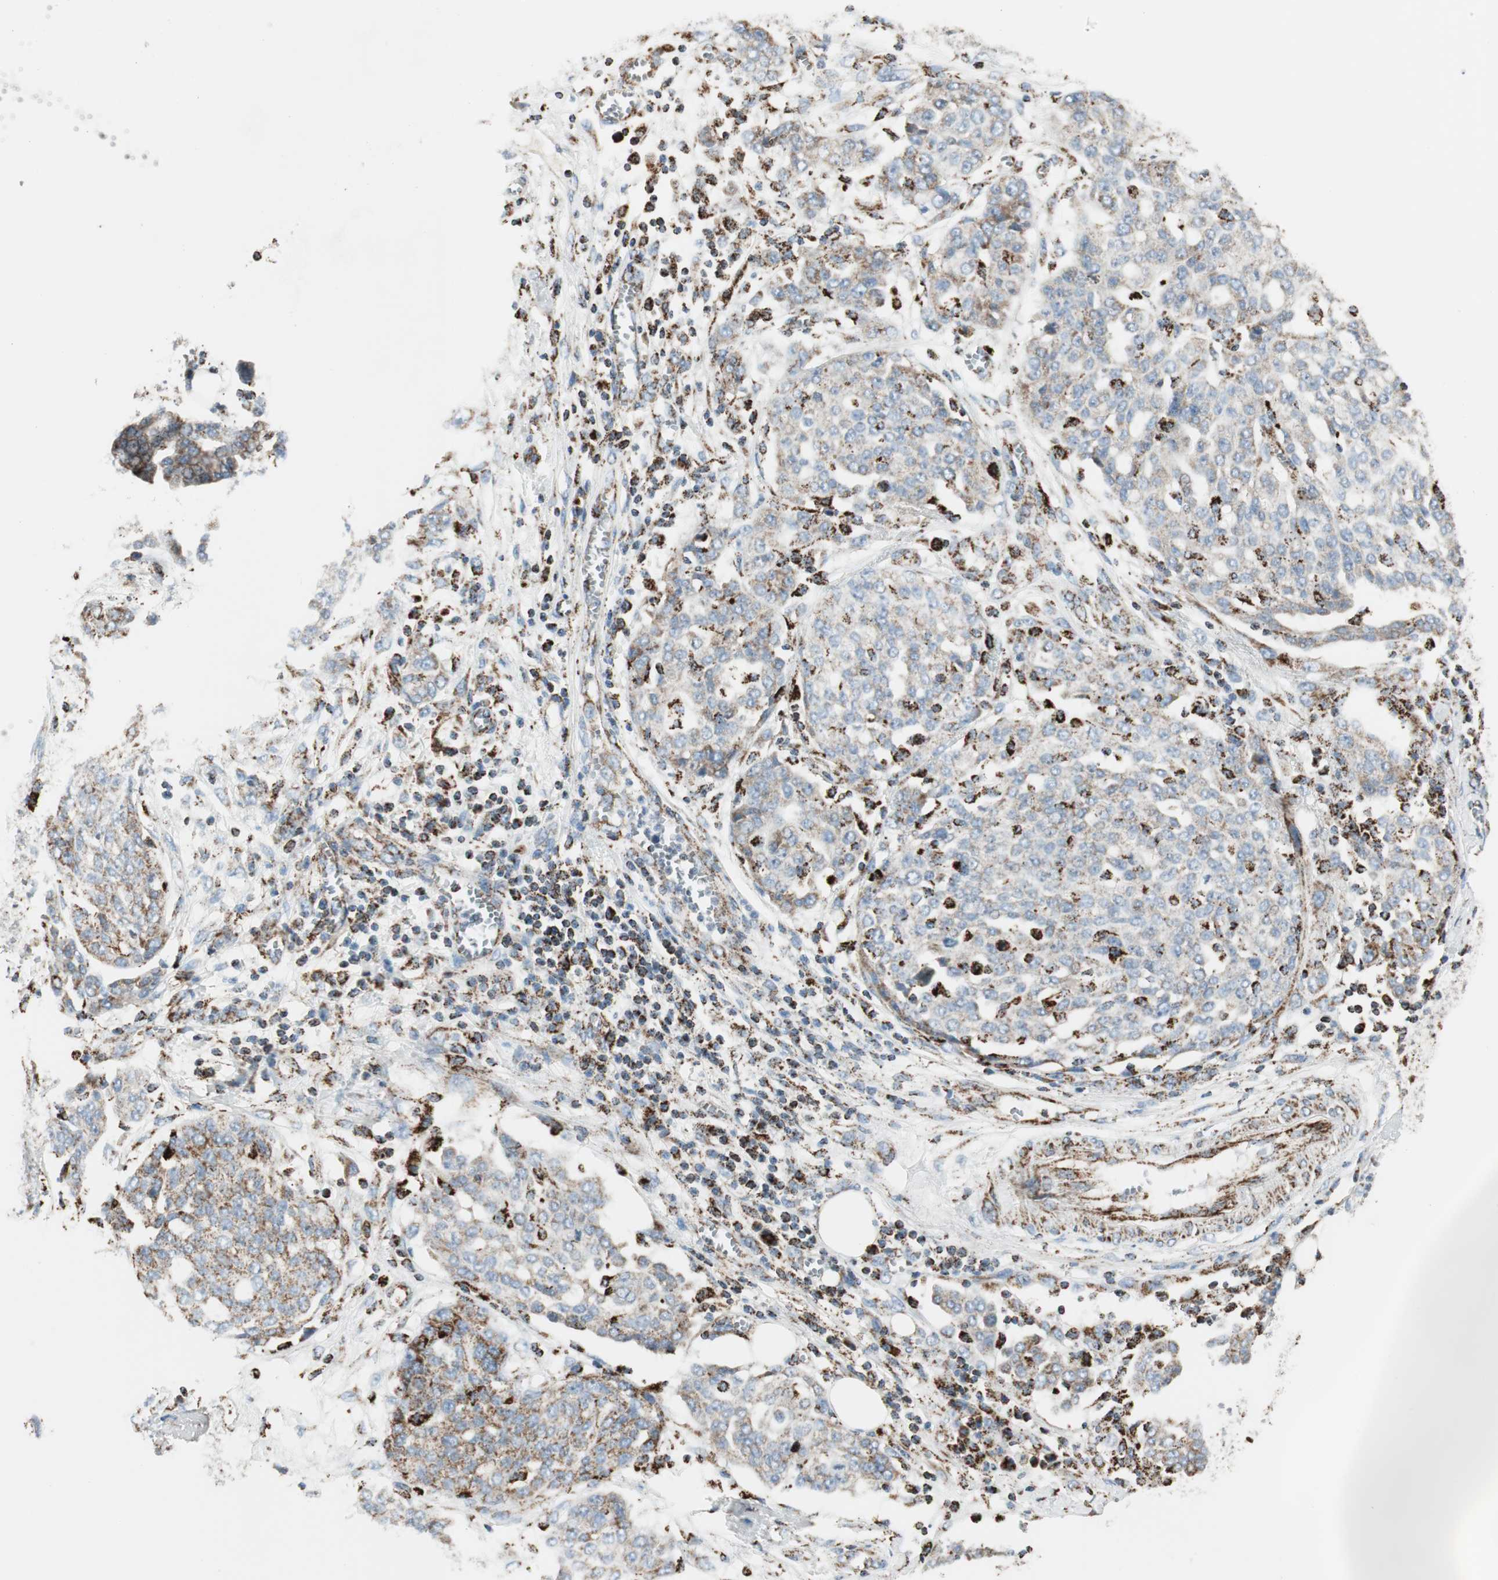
{"staining": {"intensity": "moderate", "quantity": "<25%", "location": "cytoplasmic/membranous"}, "tissue": "ovarian cancer", "cell_type": "Tumor cells", "image_type": "cancer", "snomed": [{"axis": "morphology", "description": "Cystadenocarcinoma, serous, NOS"}, {"axis": "topography", "description": "Soft tissue"}, {"axis": "topography", "description": "Ovary"}], "caption": "Immunohistochemistry micrograph of human ovarian serous cystadenocarcinoma stained for a protein (brown), which reveals low levels of moderate cytoplasmic/membranous positivity in approximately <25% of tumor cells.", "gene": "ME2", "patient": {"sex": "female", "age": 57}}